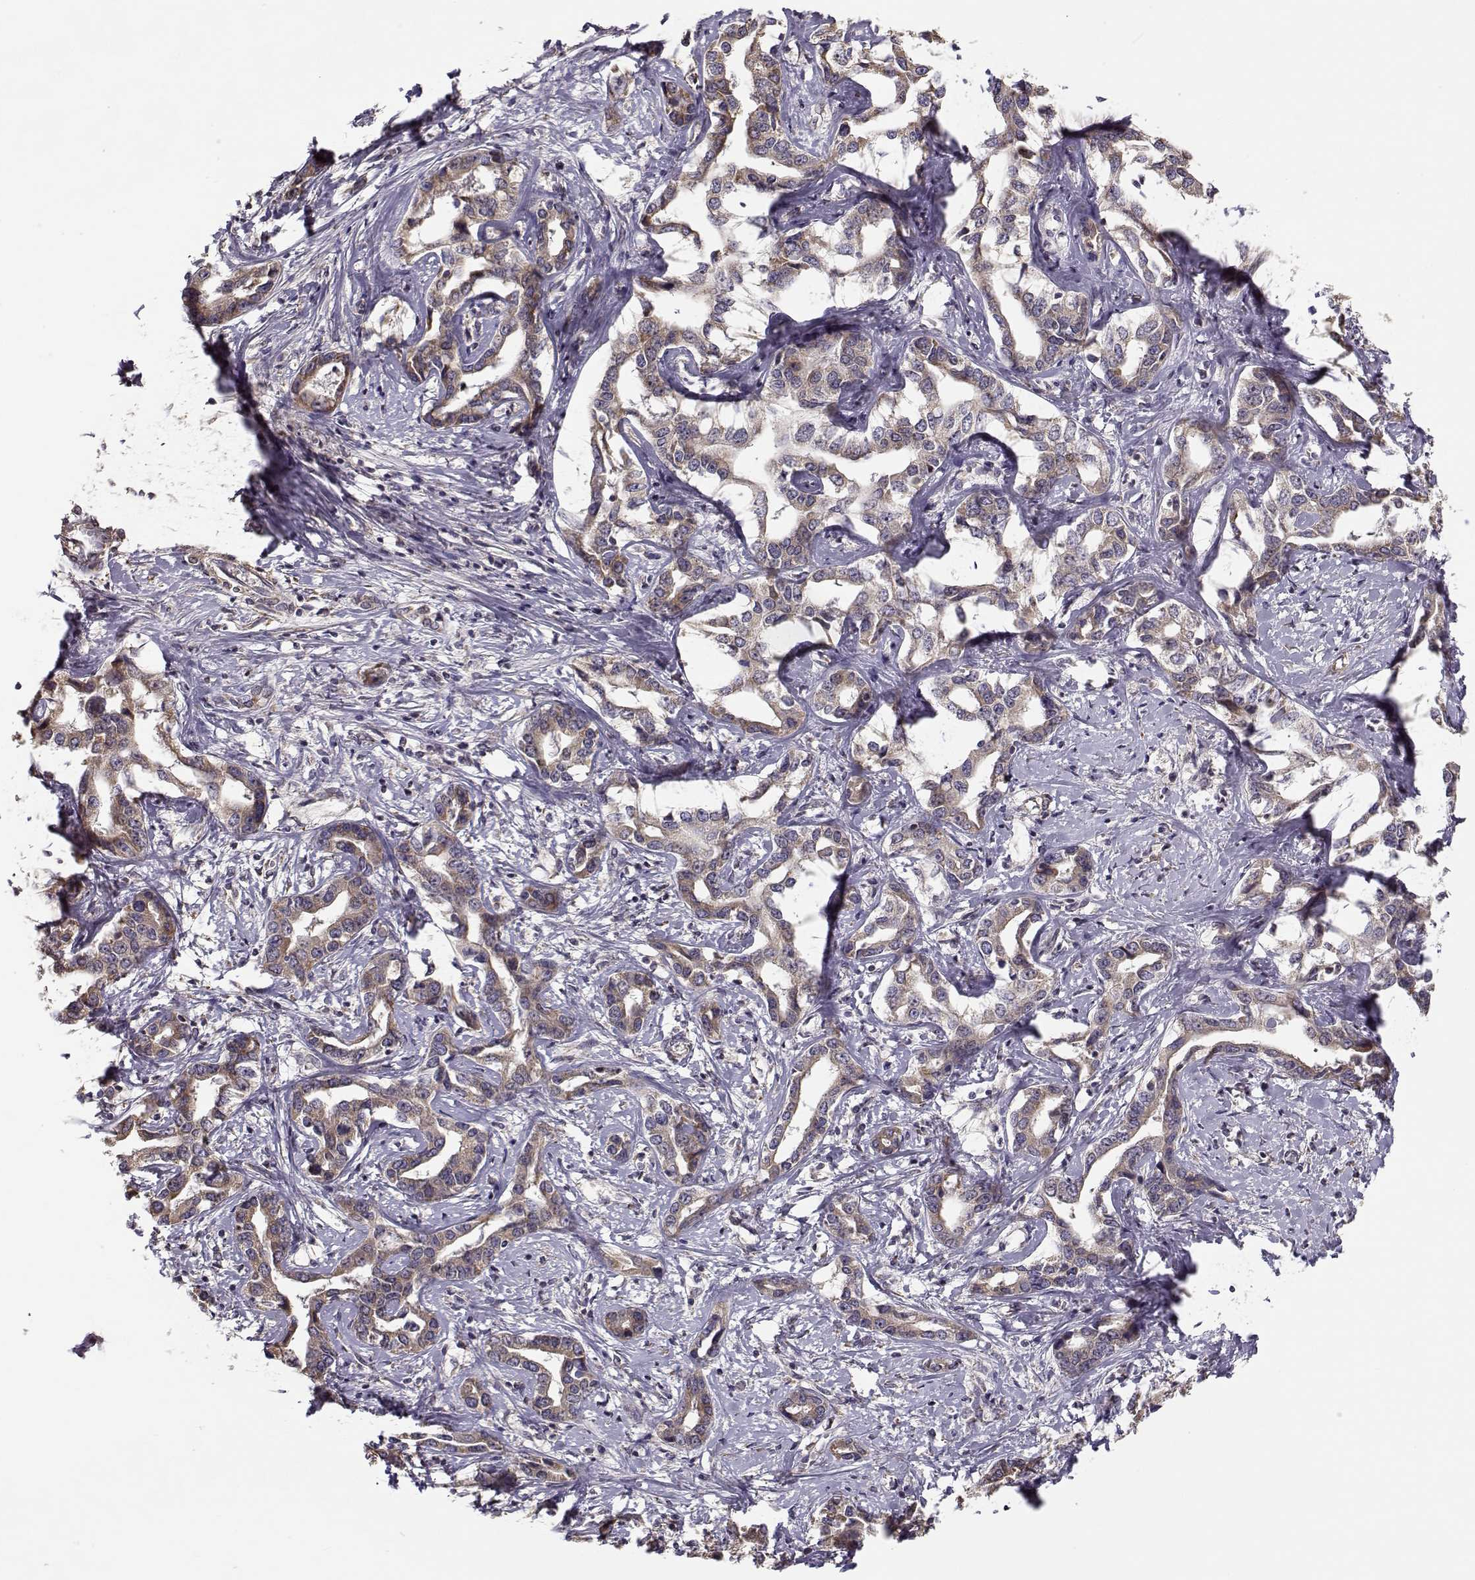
{"staining": {"intensity": "weak", "quantity": "25%-75%", "location": "cytoplasmic/membranous"}, "tissue": "liver cancer", "cell_type": "Tumor cells", "image_type": "cancer", "snomed": [{"axis": "morphology", "description": "Cholangiocarcinoma"}, {"axis": "topography", "description": "Liver"}], "caption": "A histopathology image of cholangiocarcinoma (liver) stained for a protein exhibits weak cytoplasmic/membranous brown staining in tumor cells.", "gene": "ENTPD8", "patient": {"sex": "male", "age": 59}}